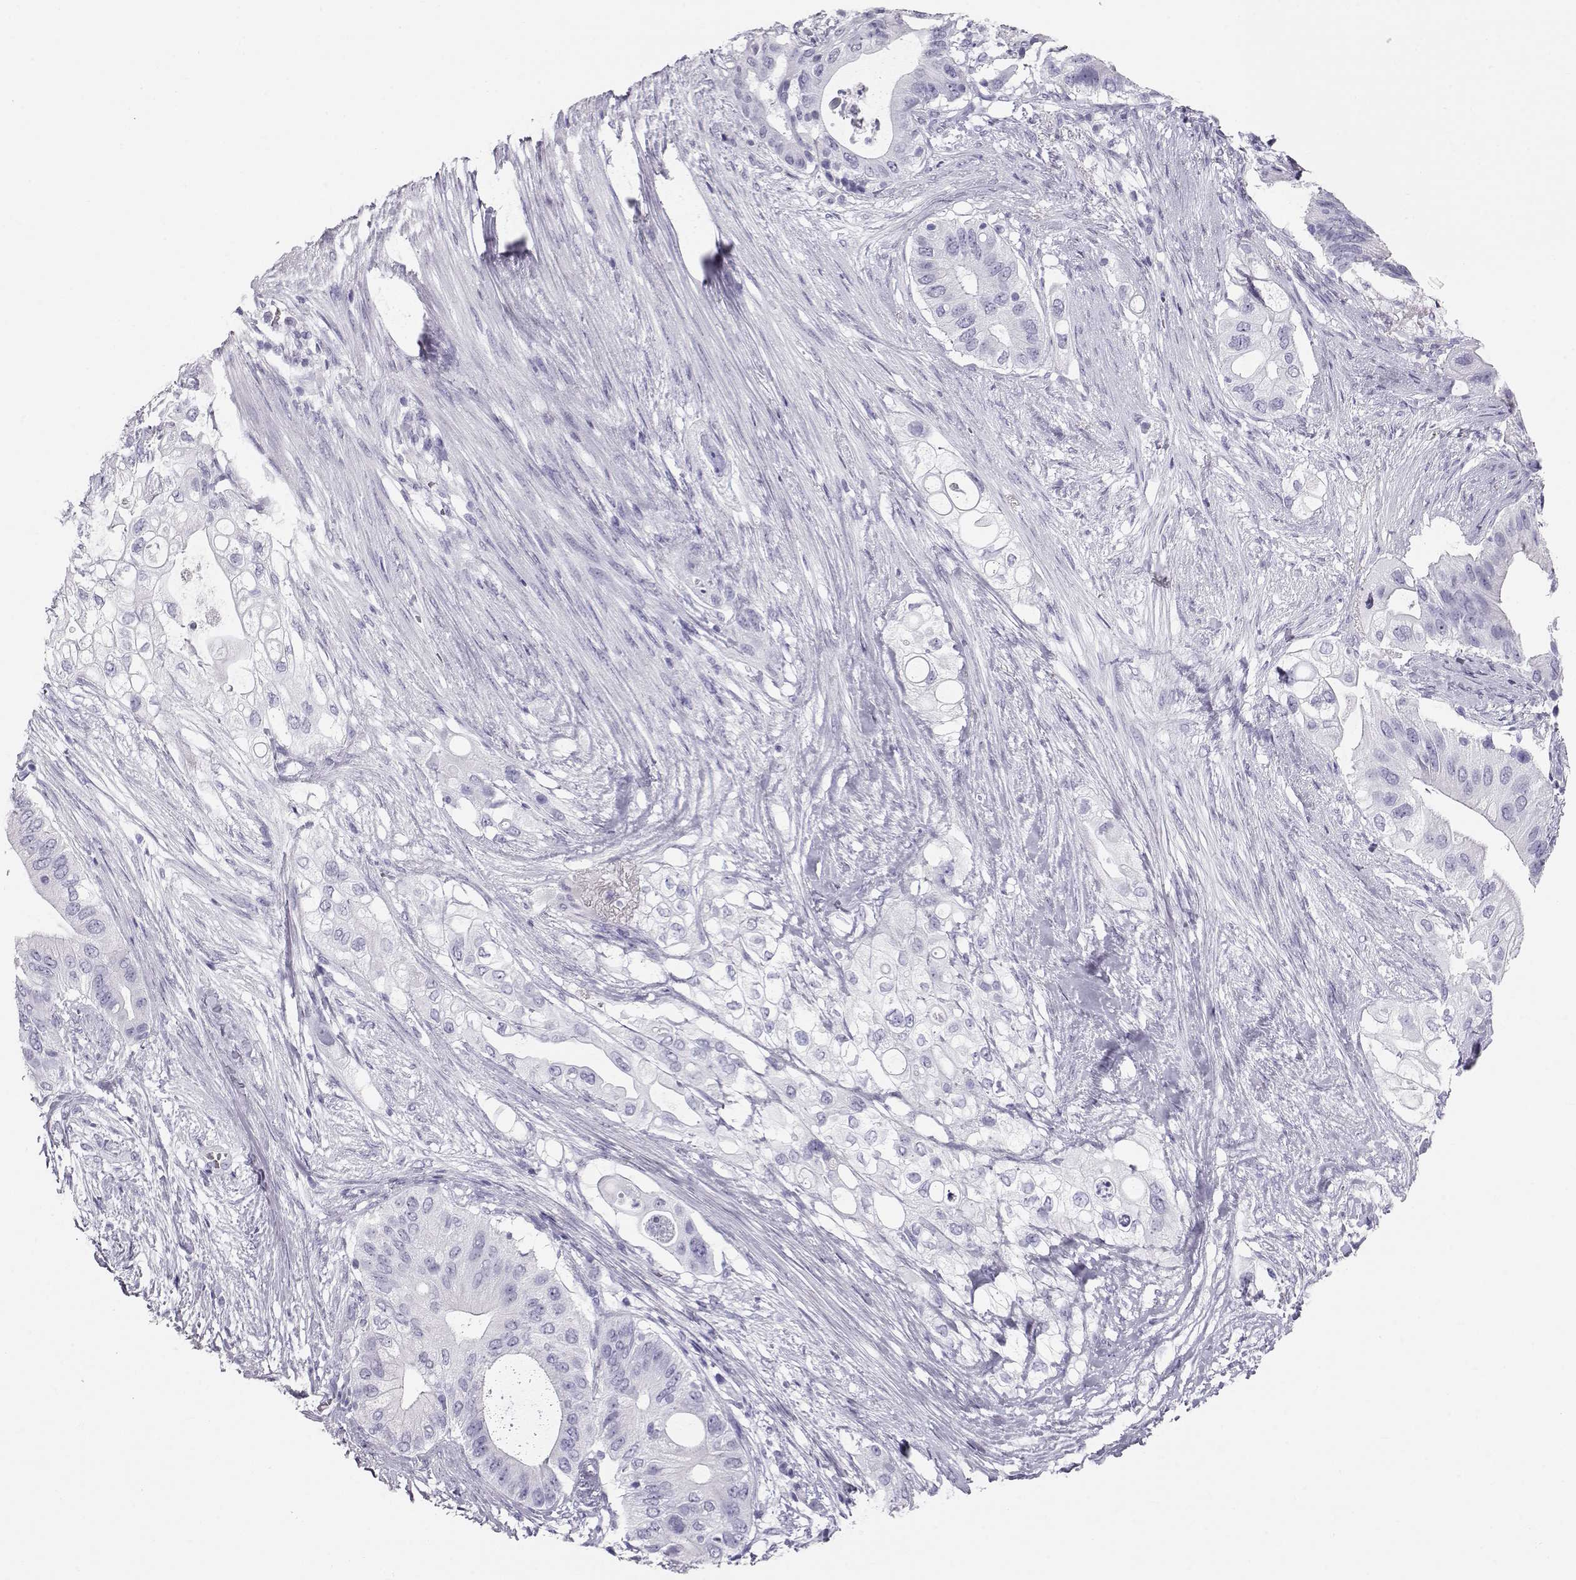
{"staining": {"intensity": "negative", "quantity": "none", "location": "none"}, "tissue": "pancreatic cancer", "cell_type": "Tumor cells", "image_type": "cancer", "snomed": [{"axis": "morphology", "description": "Adenocarcinoma, NOS"}, {"axis": "topography", "description": "Pancreas"}], "caption": "Immunohistochemical staining of pancreatic adenocarcinoma displays no significant staining in tumor cells. (DAB (3,3'-diaminobenzidine) immunohistochemistry visualized using brightfield microscopy, high magnification).", "gene": "RD3", "patient": {"sex": "female", "age": 72}}